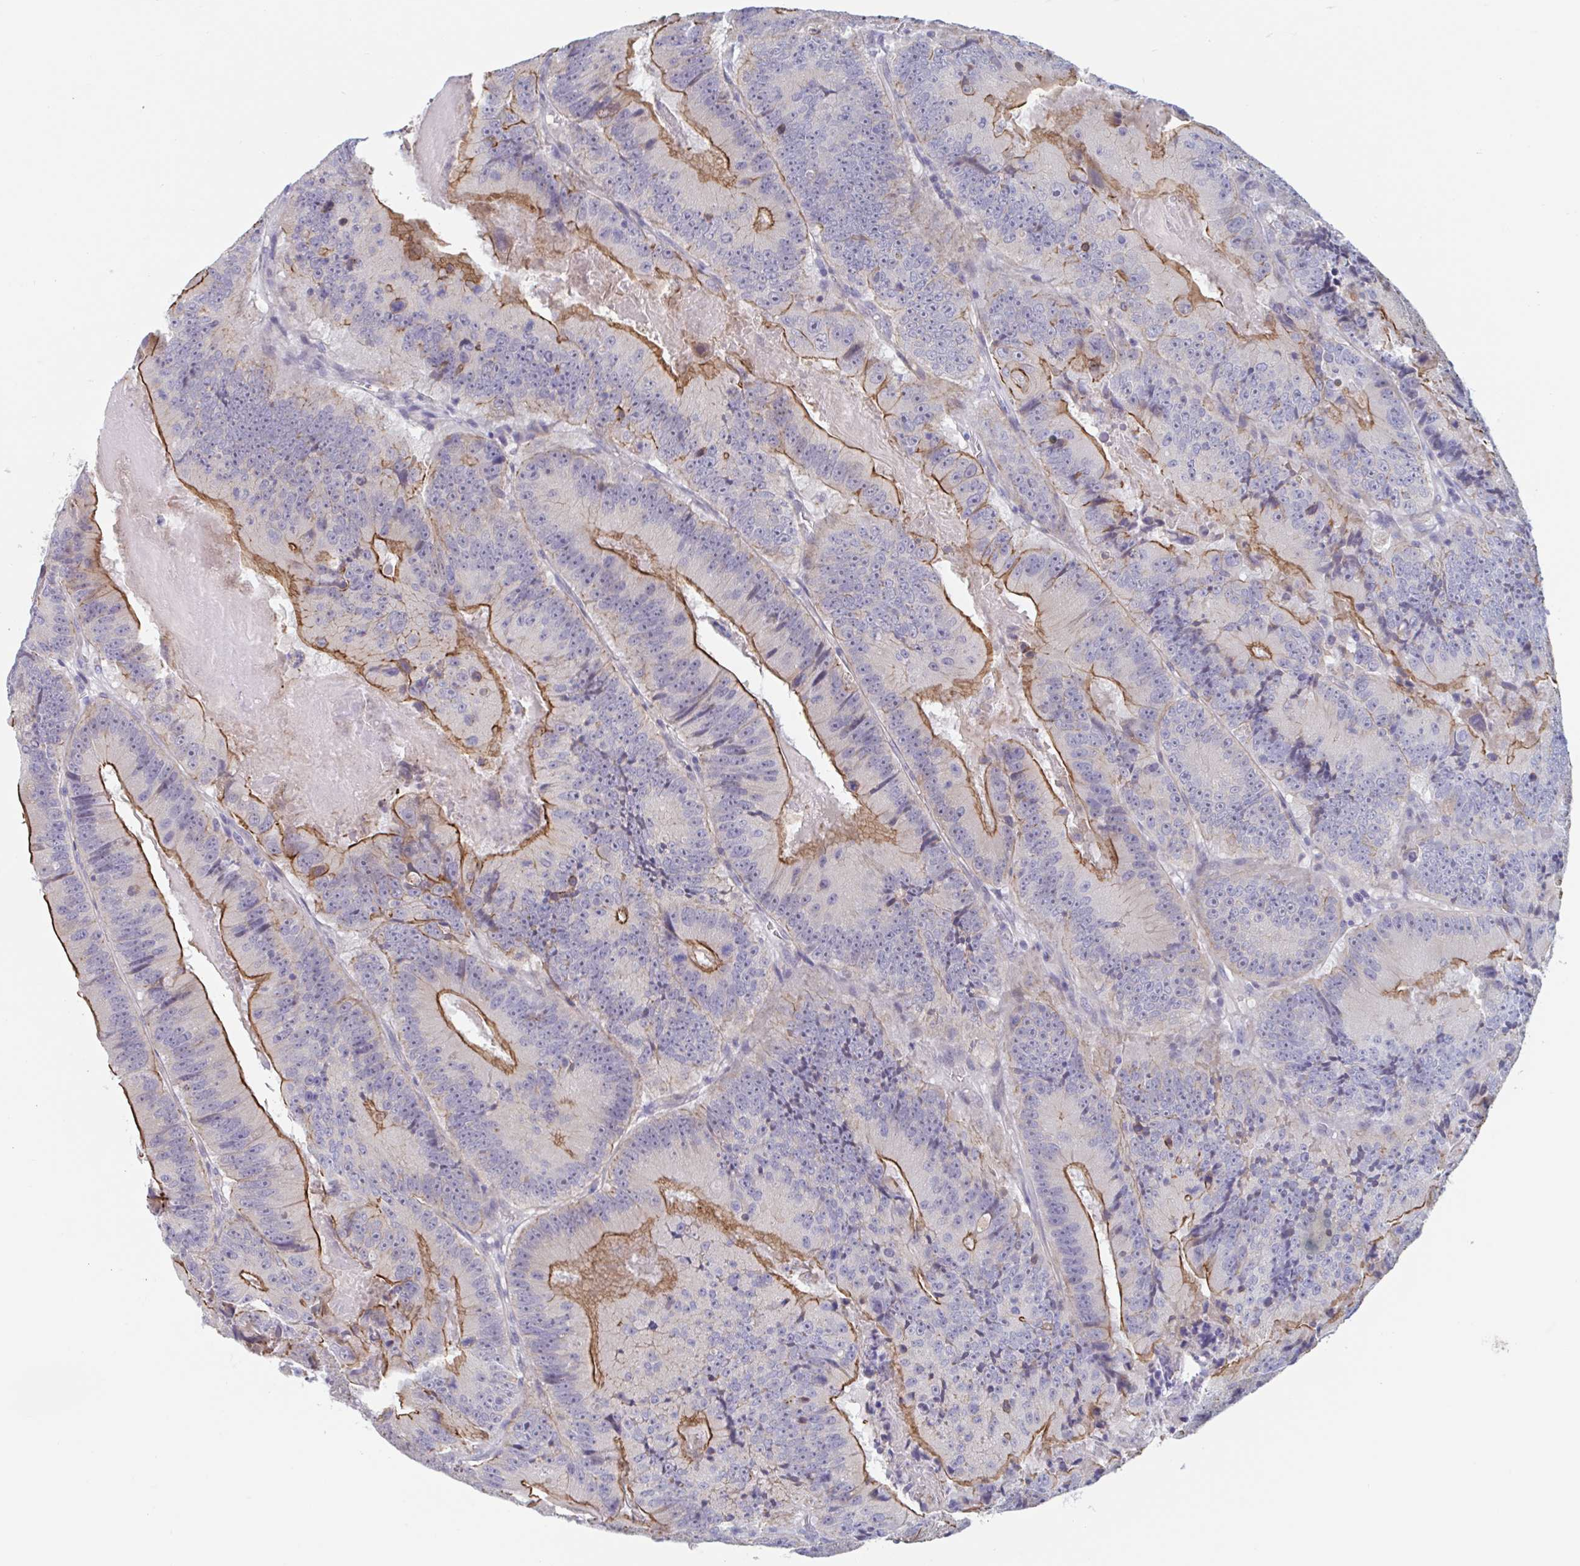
{"staining": {"intensity": "moderate", "quantity": "25%-75%", "location": "cytoplasmic/membranous"}, "tissue": "colorectal cancer", "cell_type": "Tumor cells", "image_type": "cancer", "snomed": [{"axis": "morphology", "description": "Adenocarcinoma, NOS"}, {"axis": "topography", "description": "Colon"}], "caption": "A brown stain labels moderate cytoplasmic/membranous positivity of a protein in human adenocarcinoma (colorectal) tumor cells. (brown staining indicates protein expression, while blue staining denotes nuclei).", "gene": "UNKL", "patient": {"sex": "female", "age": 86}}